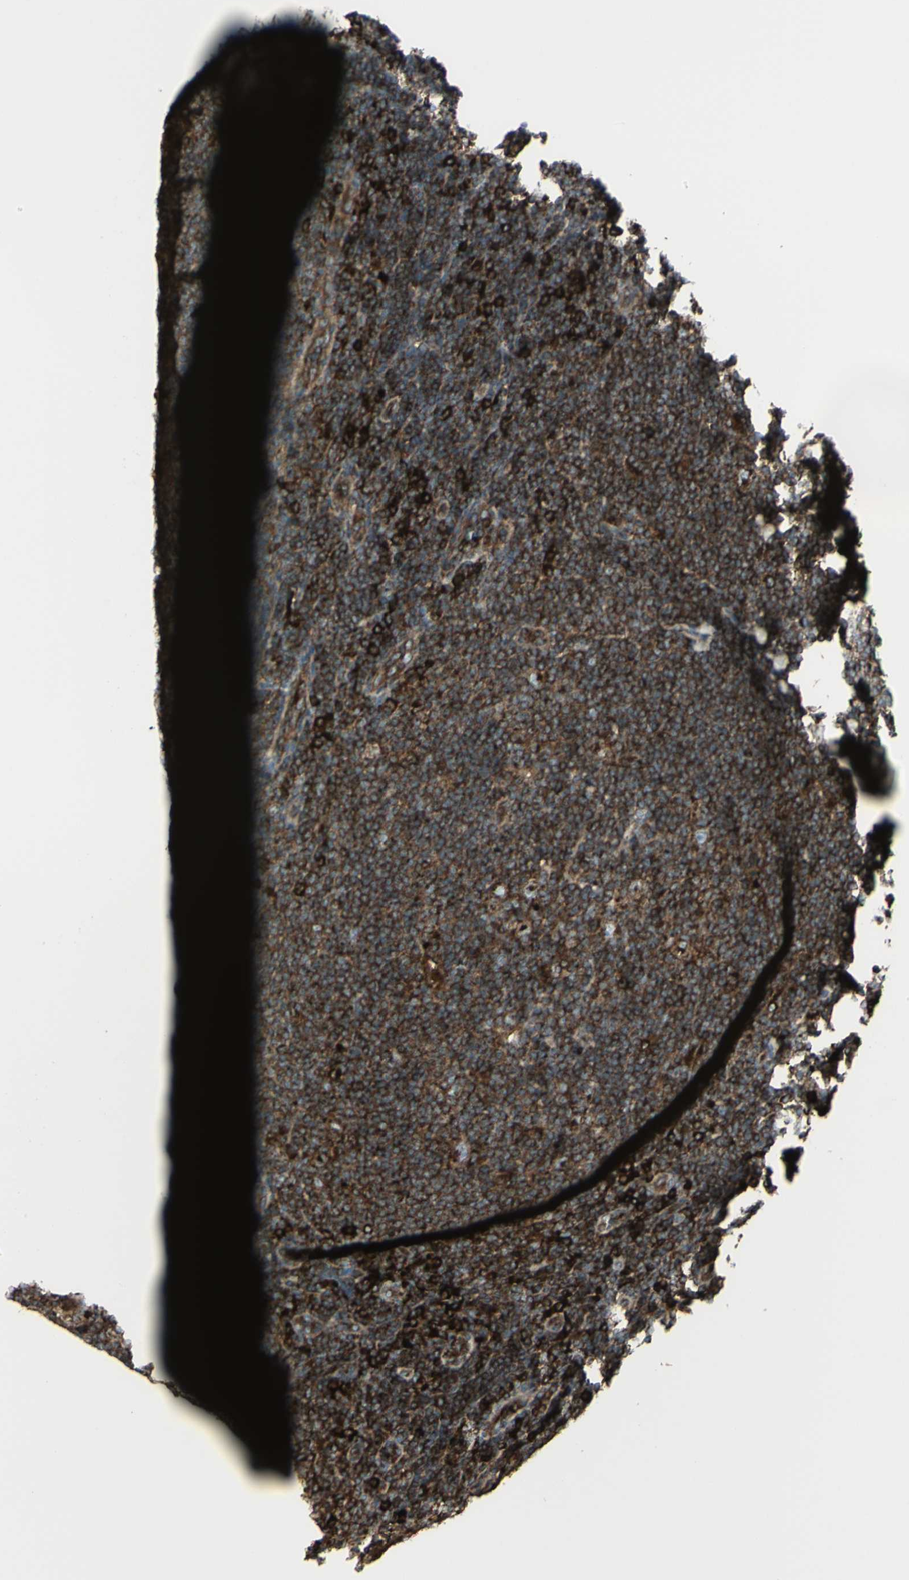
{"staining": {"intensity": "strong", "quantity": ">75%", "location": "cytoplasmic/membranous"}, "tissue": "lymphoma", "cell_type": "Tumor cells", "image_type": "cancer", "snomed": [{"axis": "morphology", "description": "Hodgkin's disease, NOS"}, {"axis": "topography", "description": "Lymph node"}], "caption": "An immunohistochemistry photomicrograph of neoplastic tissue is shown. Protein staining in brown highlights strong cytoplasmic/membranous positivity in lymphoma within tumor cells.", "gene": "NAPA", "patient": {"sex": "female", "age": 57}}